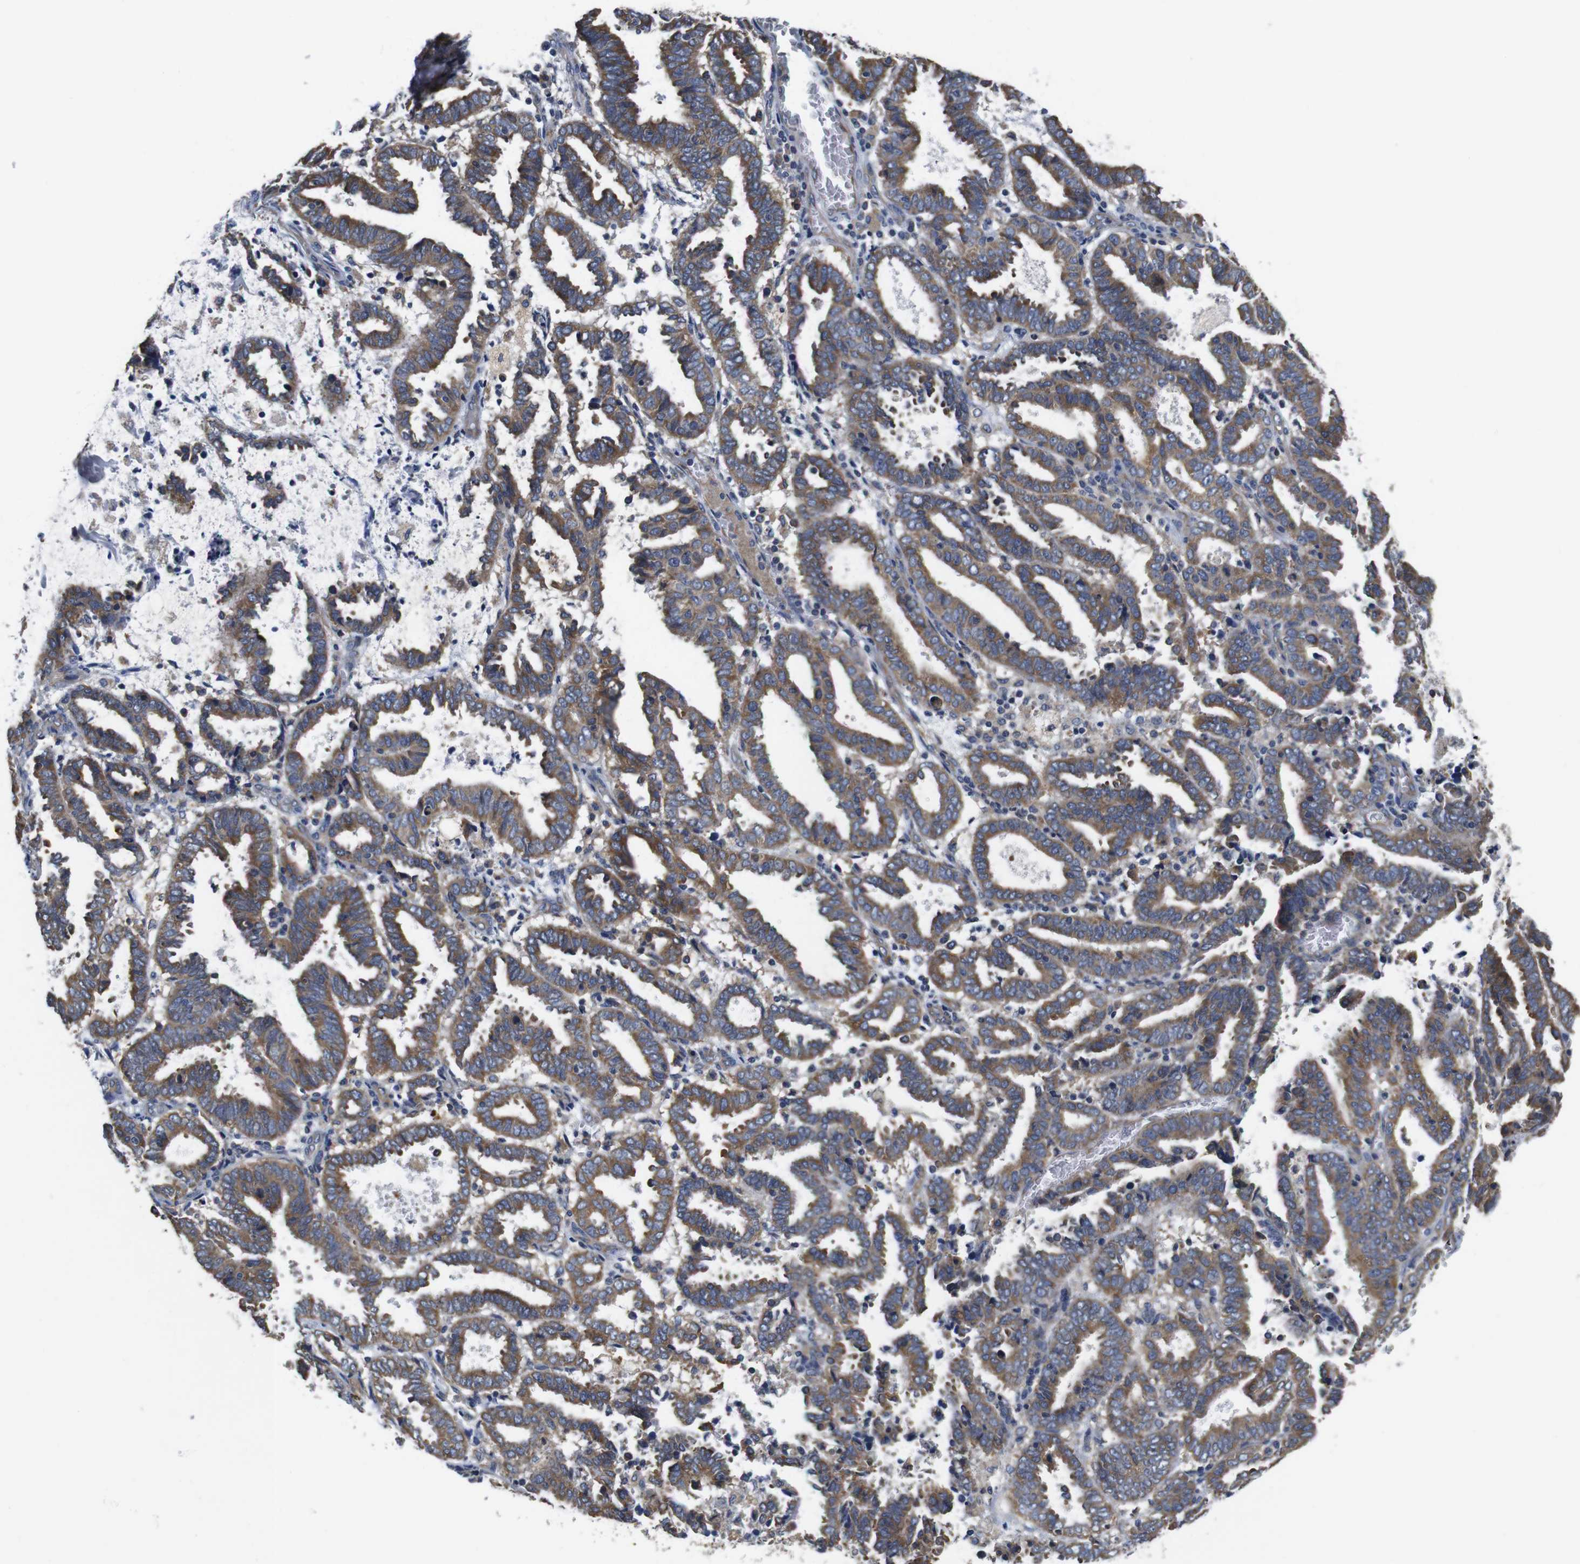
{"staining": {"intensity": "moderate", "quantity": ">75%", "location": "cytoplasmic/membranous"}, "tissue": "endometrial cancer", "cell_type": "Tumor cells", "image_type": "cancer", "snomed": [{"axis": "morphology", "description": "Adenocarcinoma, NOS"}, {"axis": "topography", "description": "Uterus"}], "caption": "Human endometrial cancer (adenocarcinoma) stained for a protein (brown) exhibits moderate cytoplasmic/membranous positive staining in about >75% of tumor cells.", "gene": "MARCHF7", "patient": {"sex": "female", "age": 83}}